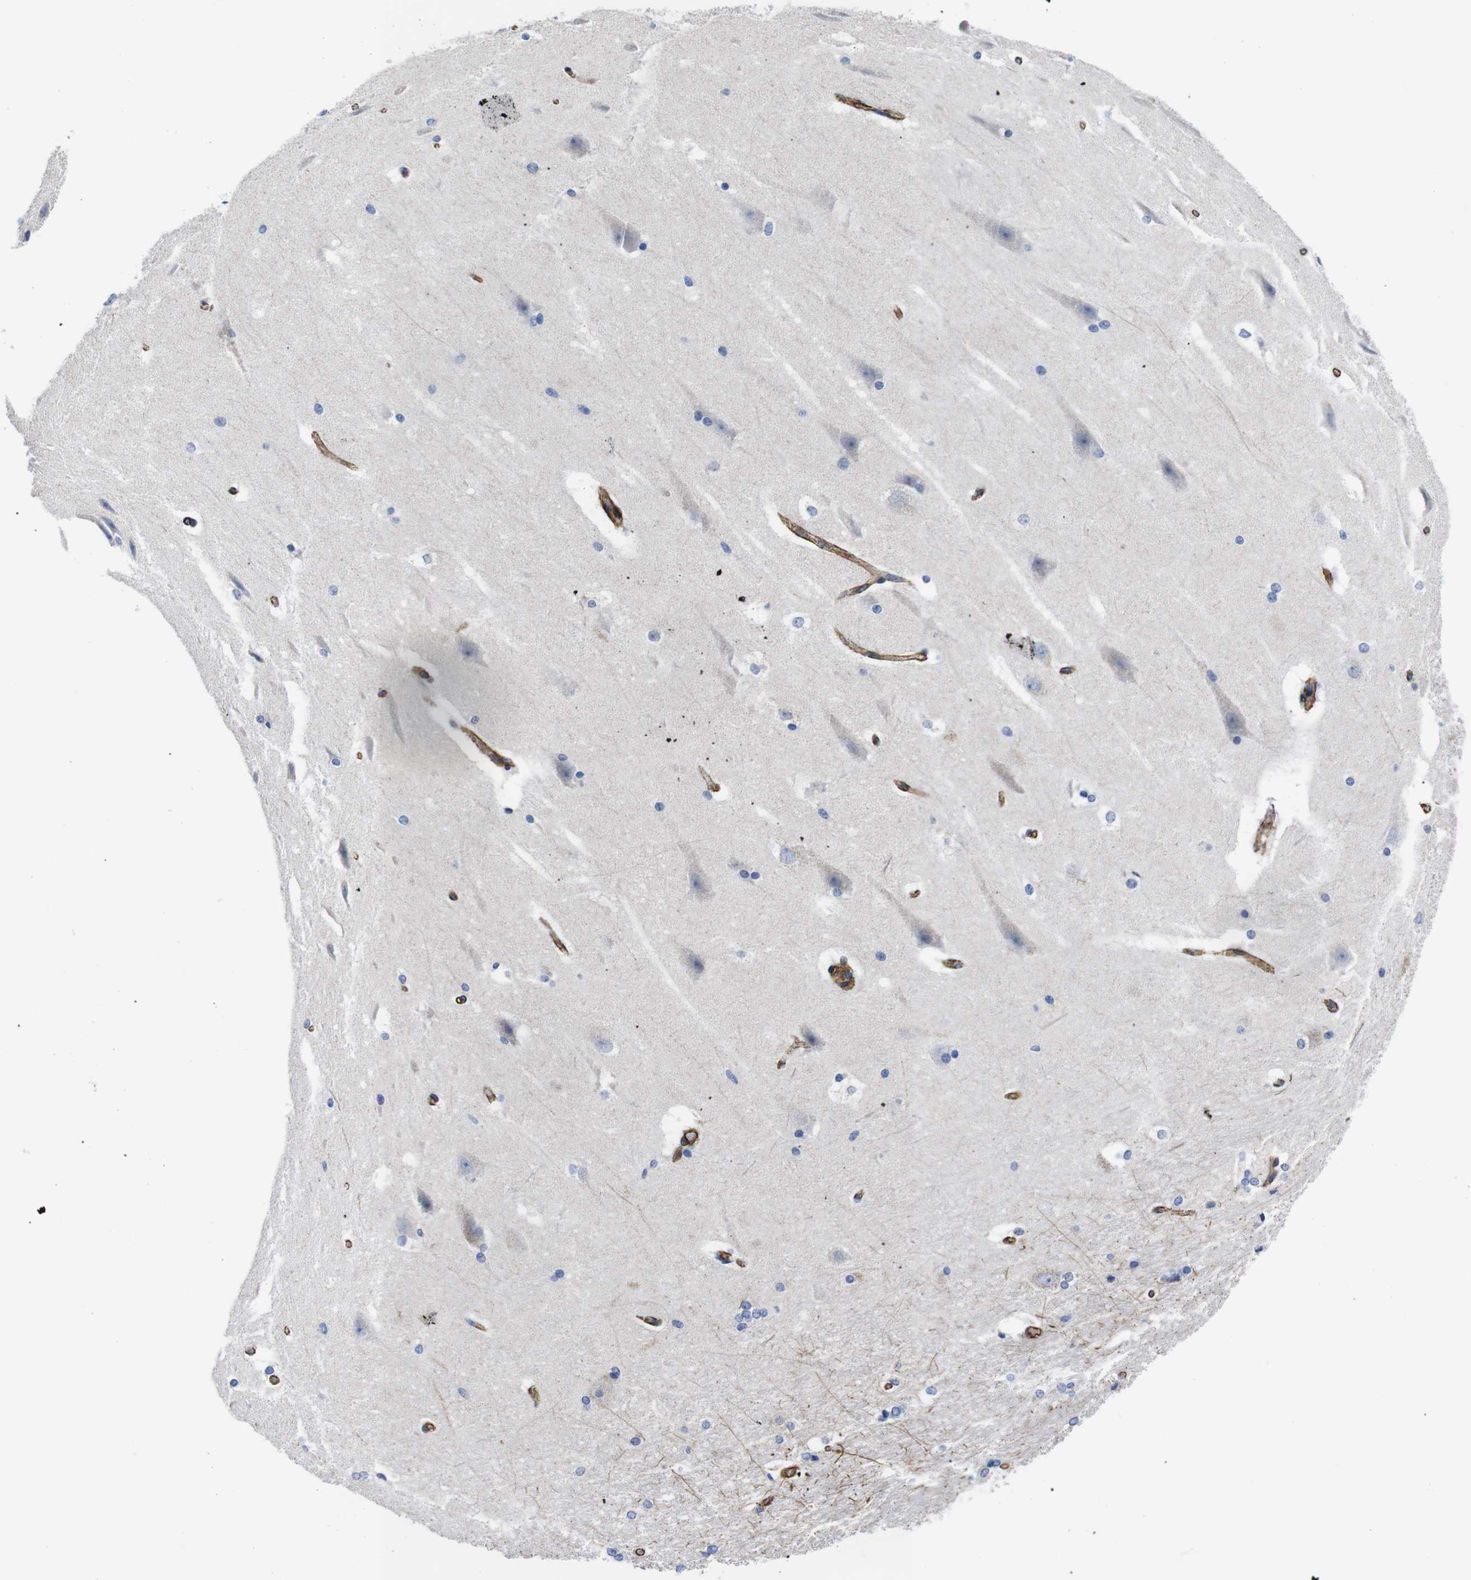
{"staining": {"intensity": "negative", "quantity": "none", "location": "none"}, "tissue": "hippocampus", "cell_type": "Glial cells", "image_type": "normal", "snomed": [{"axis": "morphology", "description": "Normal tissue, NOS"}, {"axis": "topography", "description": "Hippocampus"}], "caption": "A high-resolution image shows immunohistochemistry (IHC) staining of benign hippocampus, which reveals no significant expression in glial cells.", "gene": "WNT10A", "patient": {"sex": "female", "age": 19}}